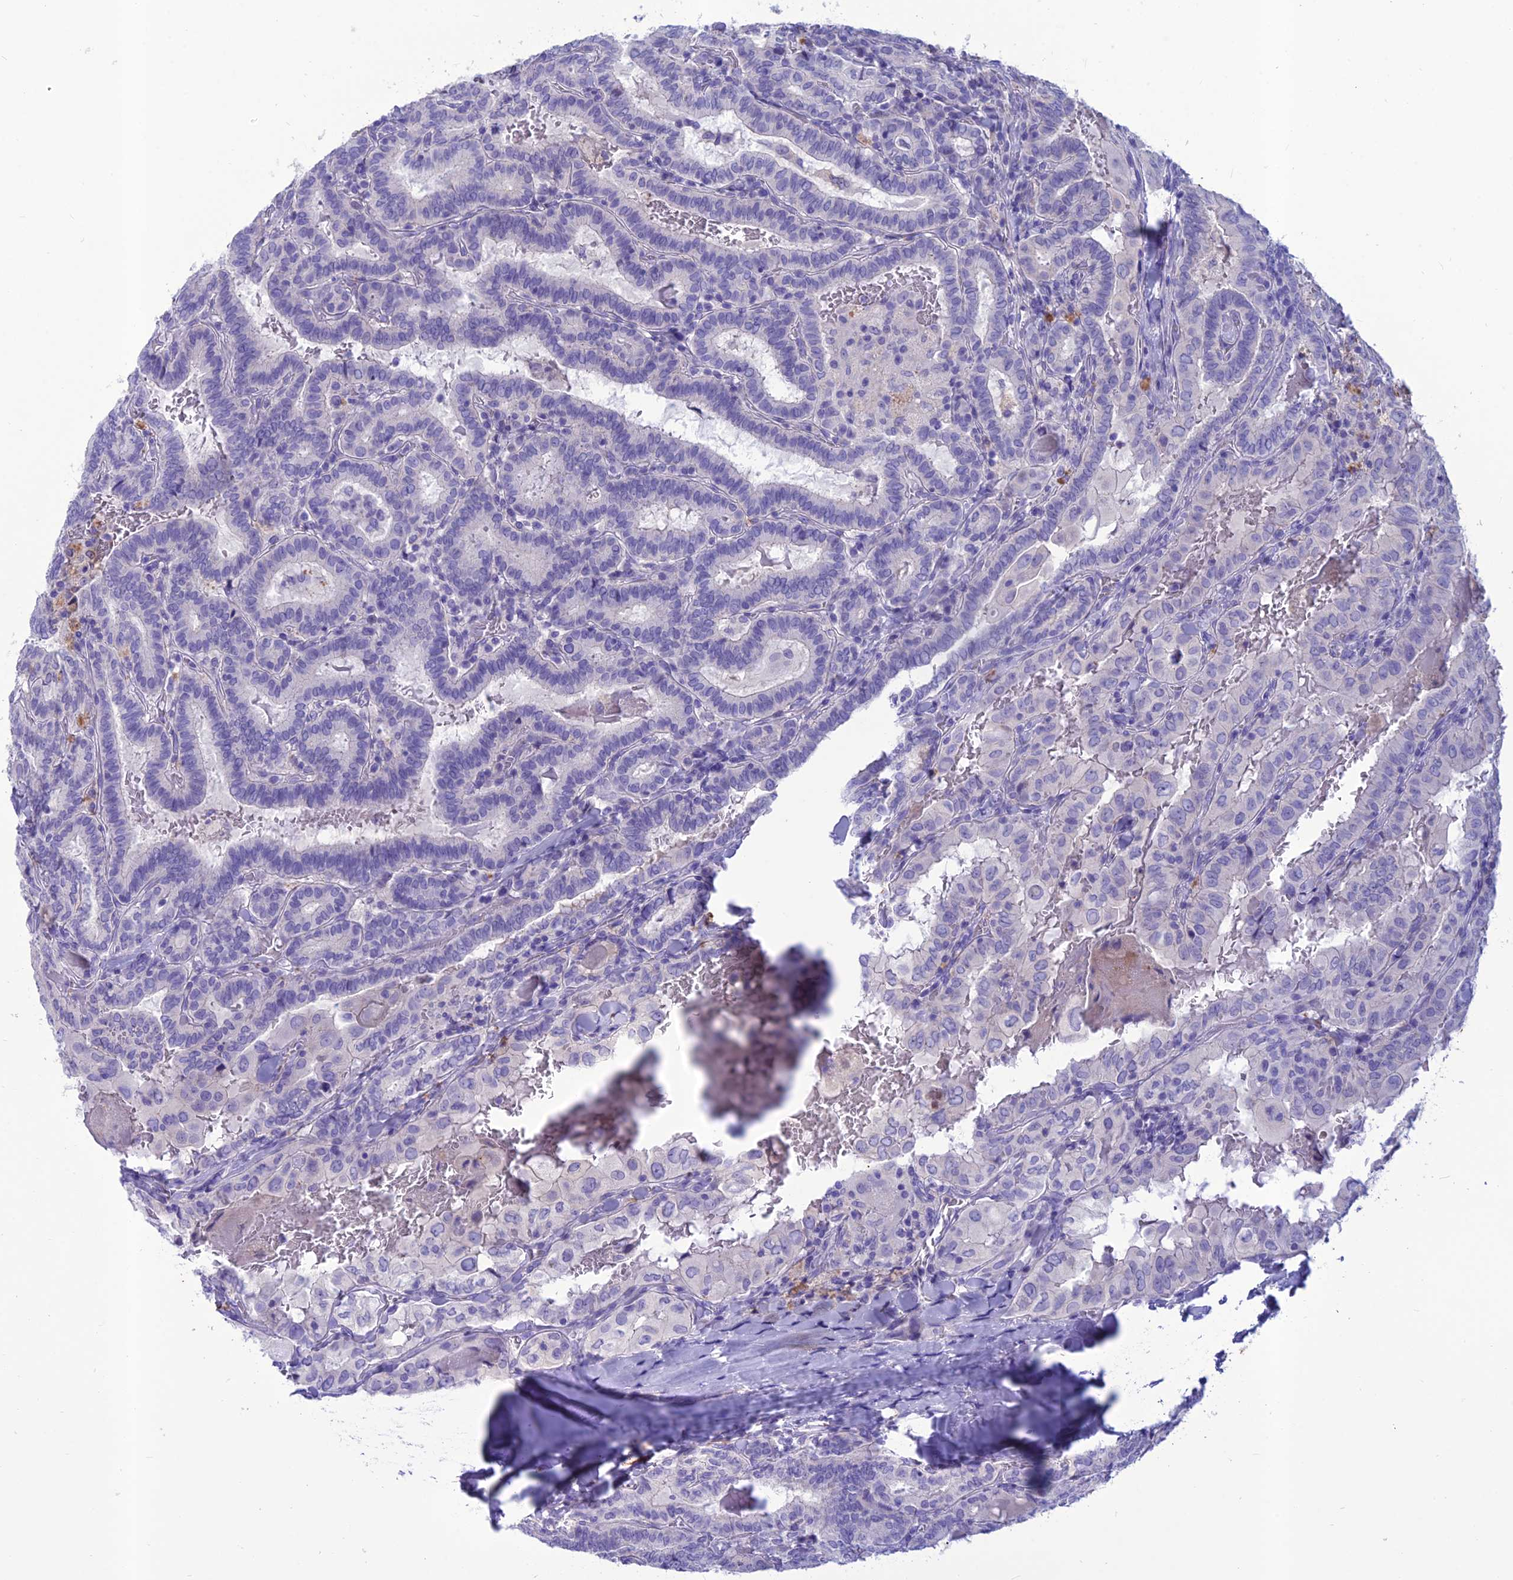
{"staining": {"intensity": "negative", "quantity": "none", "location": "none"}, "tissue": "thyroid cancer", "cell_type": "Tumor cells", "image_type": "cancer", "snomed": [{"axis": "morphology", "description": "Papillary adenocarcinoma, NOS"}, {"axis": "topography", "description": "Thyroid gland"}], "caption": "IHC of human thyroid cancer demonstrates no staining in tumor cells.", "gene": "IFT172", "patient": {"sex": "female", "age": 72}}